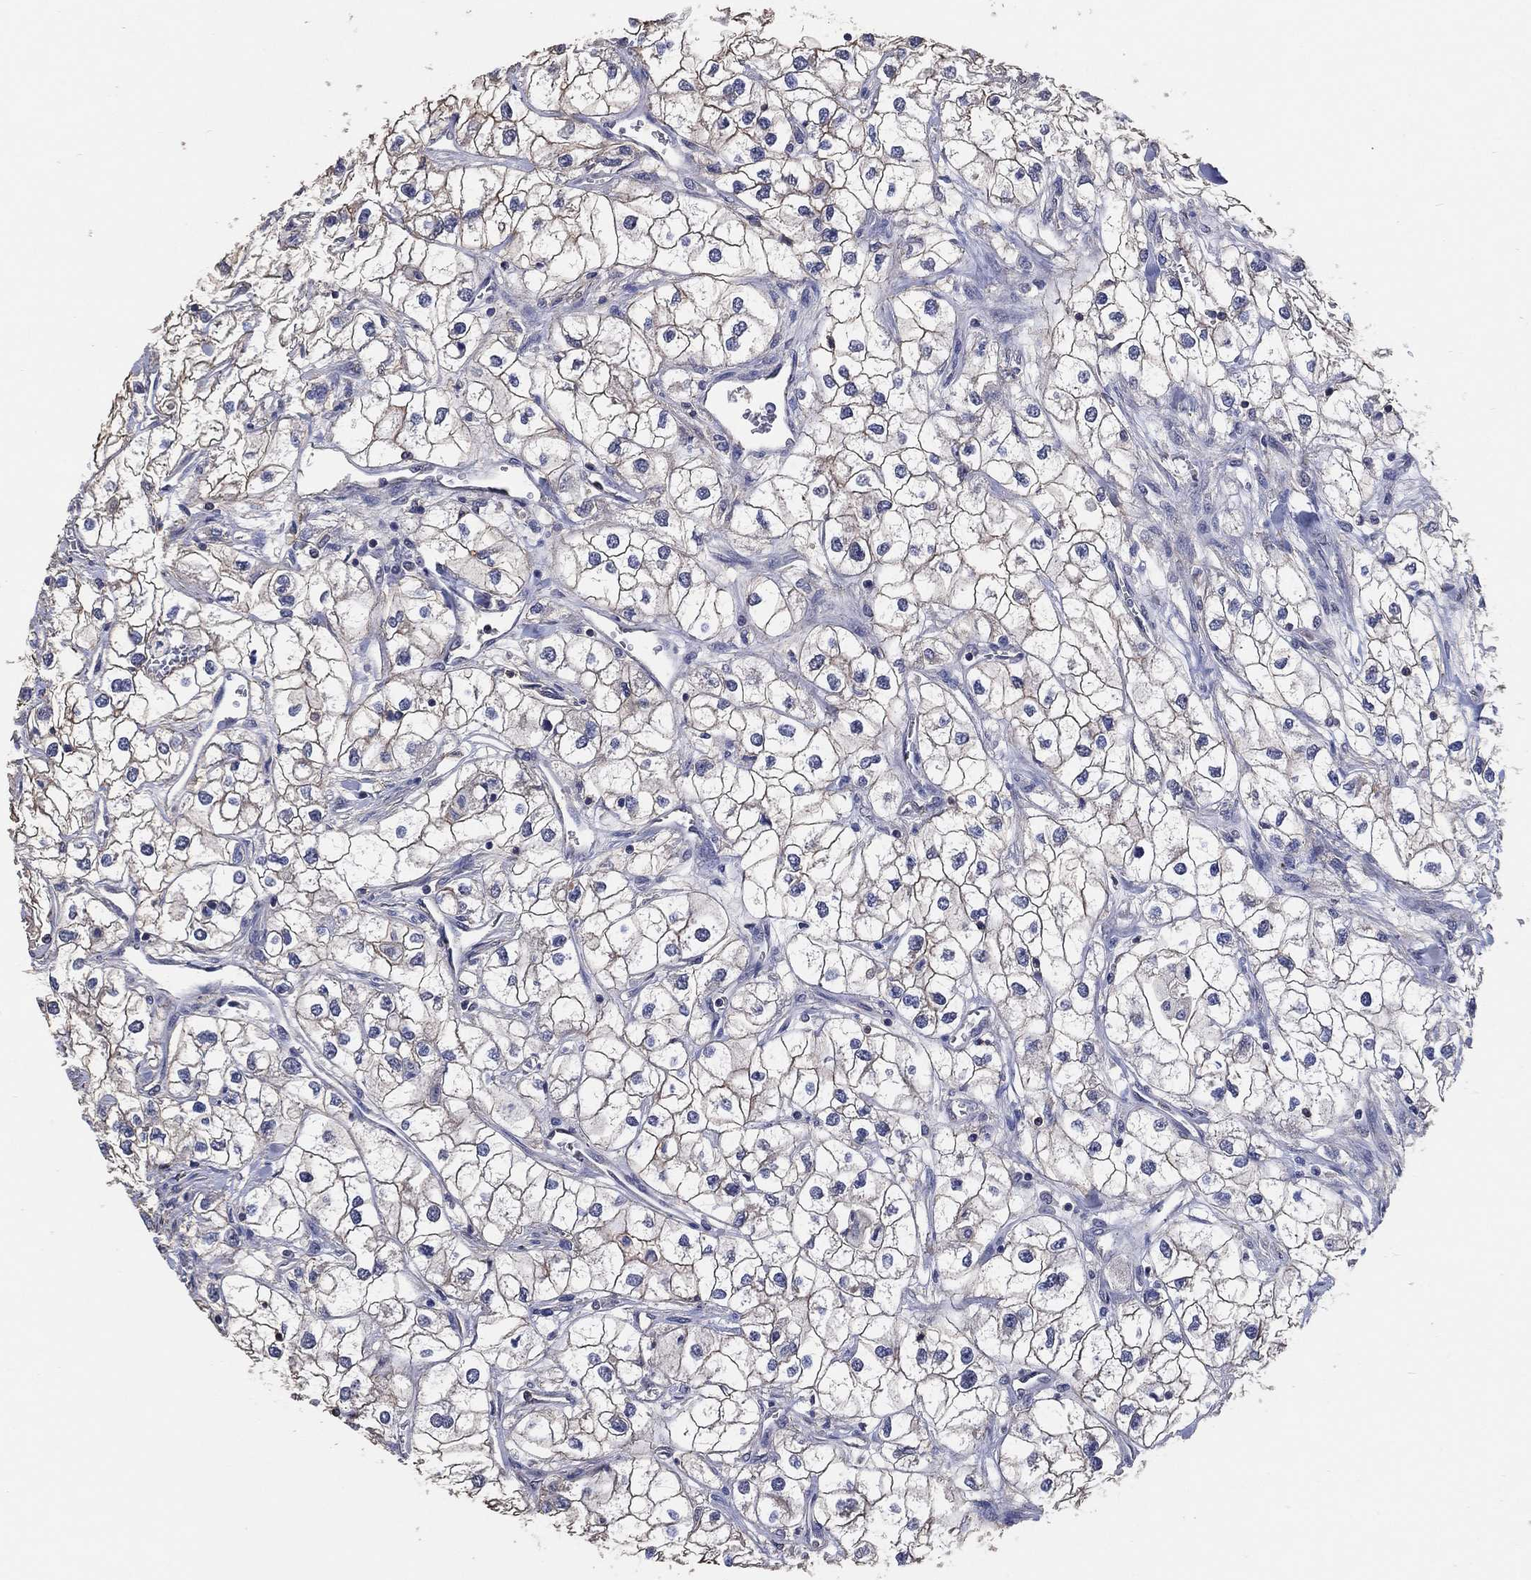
{"staining": {"intensity": "weak", "quantity": "<25%", "location": "cytoplasmic/membranous"}, "tissue": "renal cancer", "cell_type": "Tumor cells", "image_type": "cancer", "snomed": [{"axis": "morphology", "description": "Adenocarcinoma, NOS"}, {"axis": "topography", "description": "Kidney"}], "caption": "A high-resolution histopathology image shows immunohistochemistry staining of adenocarcinoma (renal), which demonstrates no significant expression in tumor cells.", "gene": "KLK5", "patient": {"sex": "male", "age": 59}}